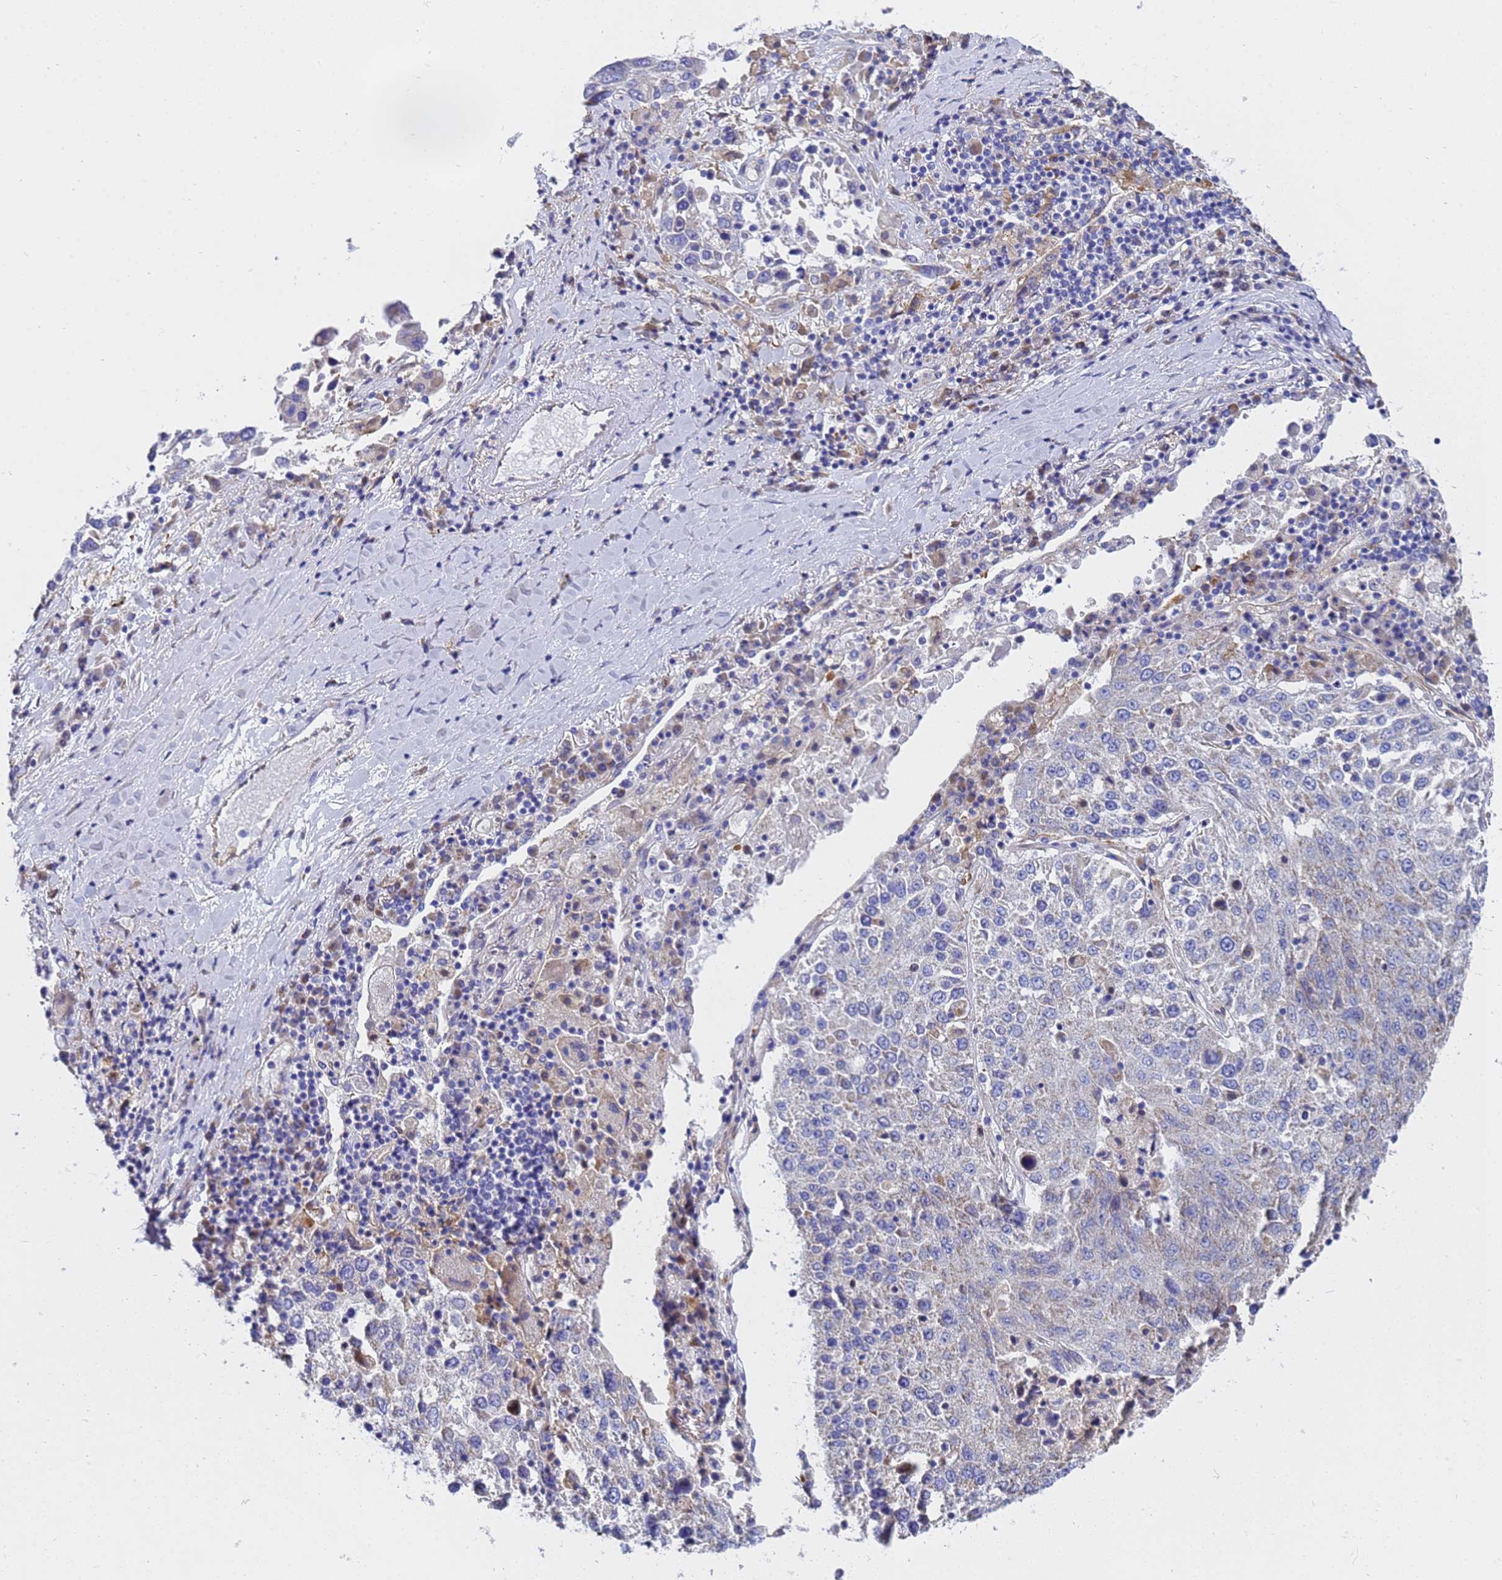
{"staining": {"intensity": "negative", "quantity": "none", "location": "none"}, "tissue": "lung cancer", "cell_type": "Tumor cells", "image_type": "cancer", "snomed": [{"axis": "morphology", "description": "Squamous cell carcinoma, NOS"}, {"axis": "topography", "description": "Lung"}], "caption": "Tumor cells show no significant protein expression in lung cancer.", "gene": "TM4SF4", "patient": {"sex": "male", "age": 65}}